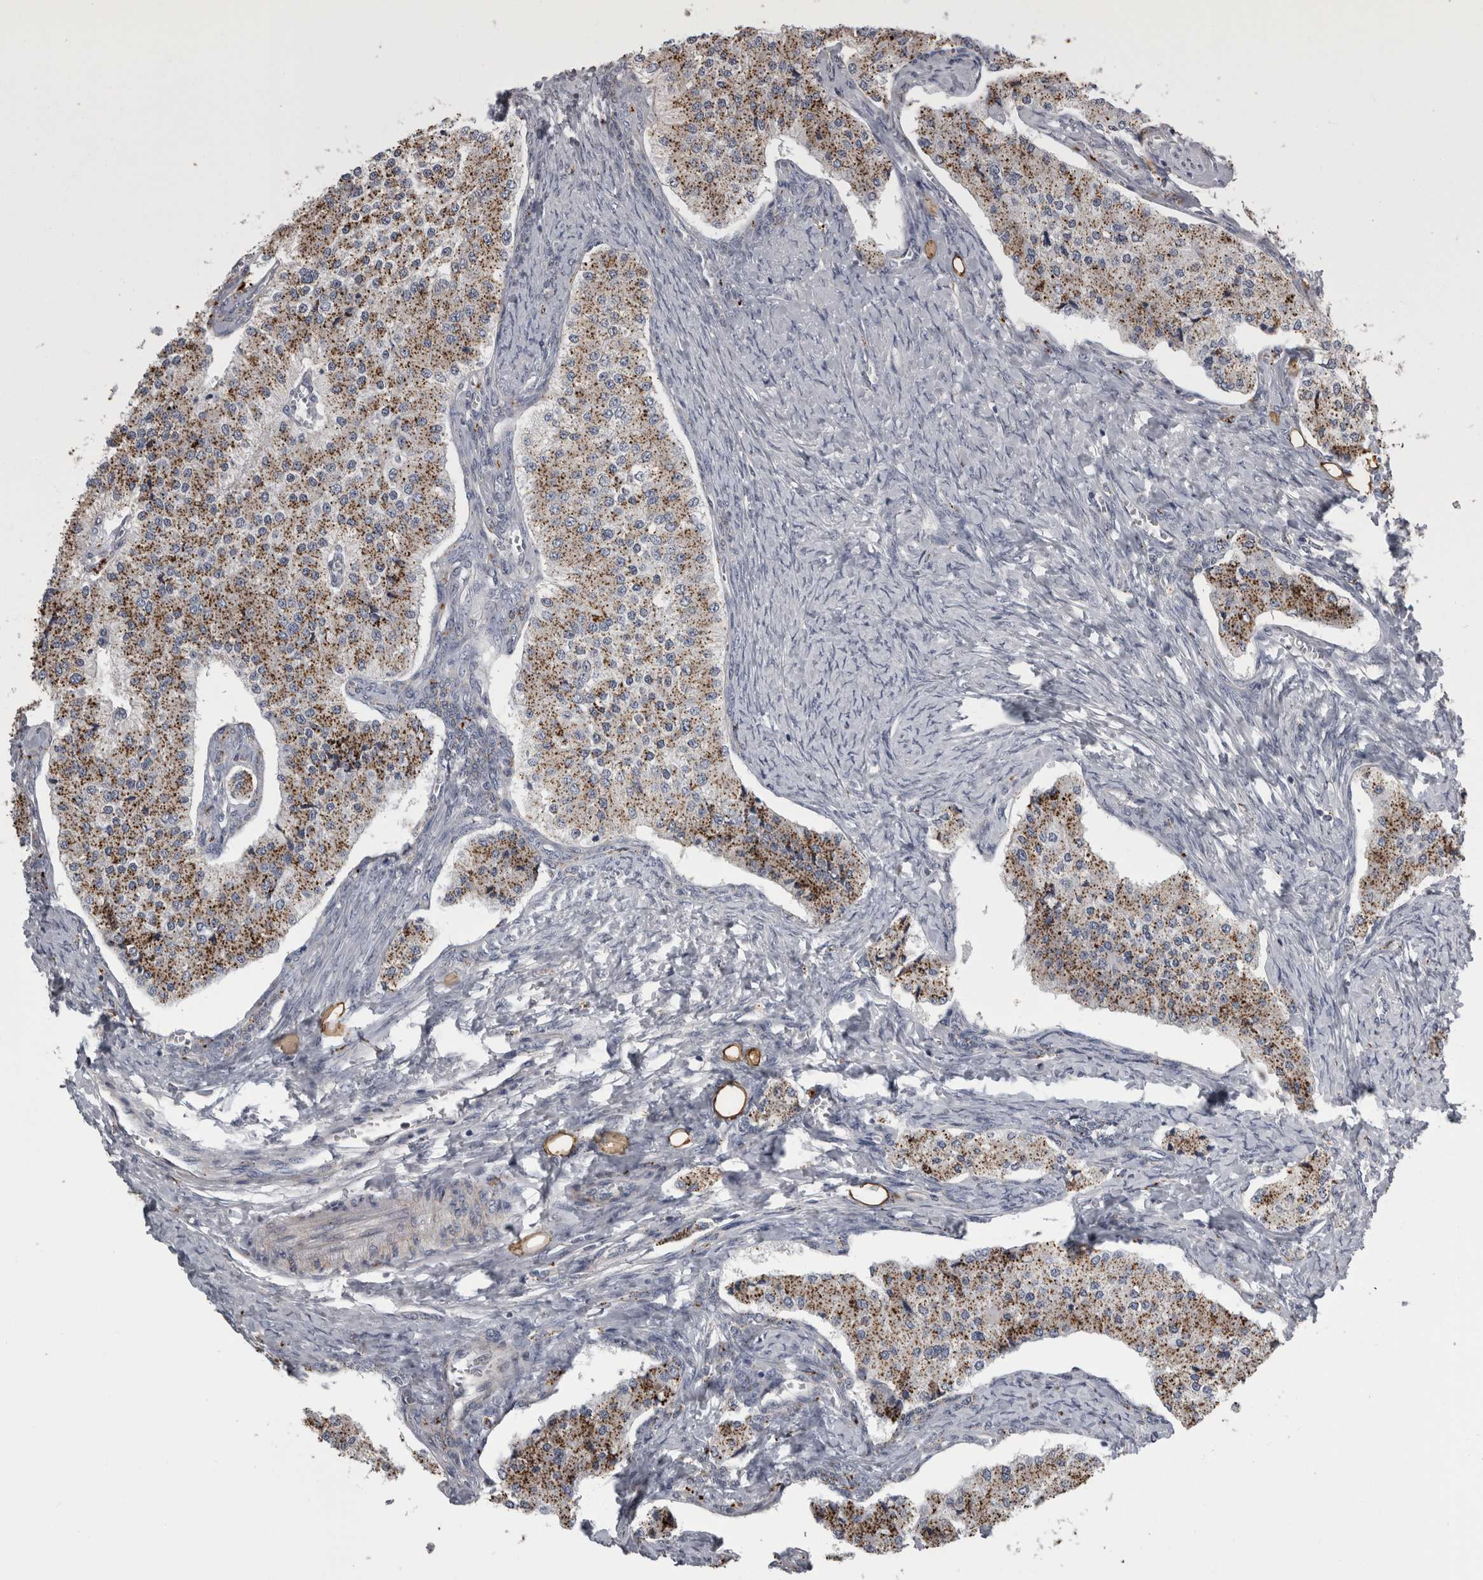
{"staining": {"intensity": "moderate", "quantity": ">75%", "location": "cytoplasmic/membranous"}, "tissue": "carcinoid", "cell_type": "Tumor cells", "image_type": "cancer", "snomed": [{"axis": "morphology", "description": "Carcinoid, malignant, NOS"}, {"axis": "topography", "description": "Colon"}], "caption": "Moderate cytoplasmic/membranous positivity is identified in approximately >75% of tumor cells in malignant carcinoid.", "gene": "DPP7", "patient": {"sex": "female", "age": 52}}